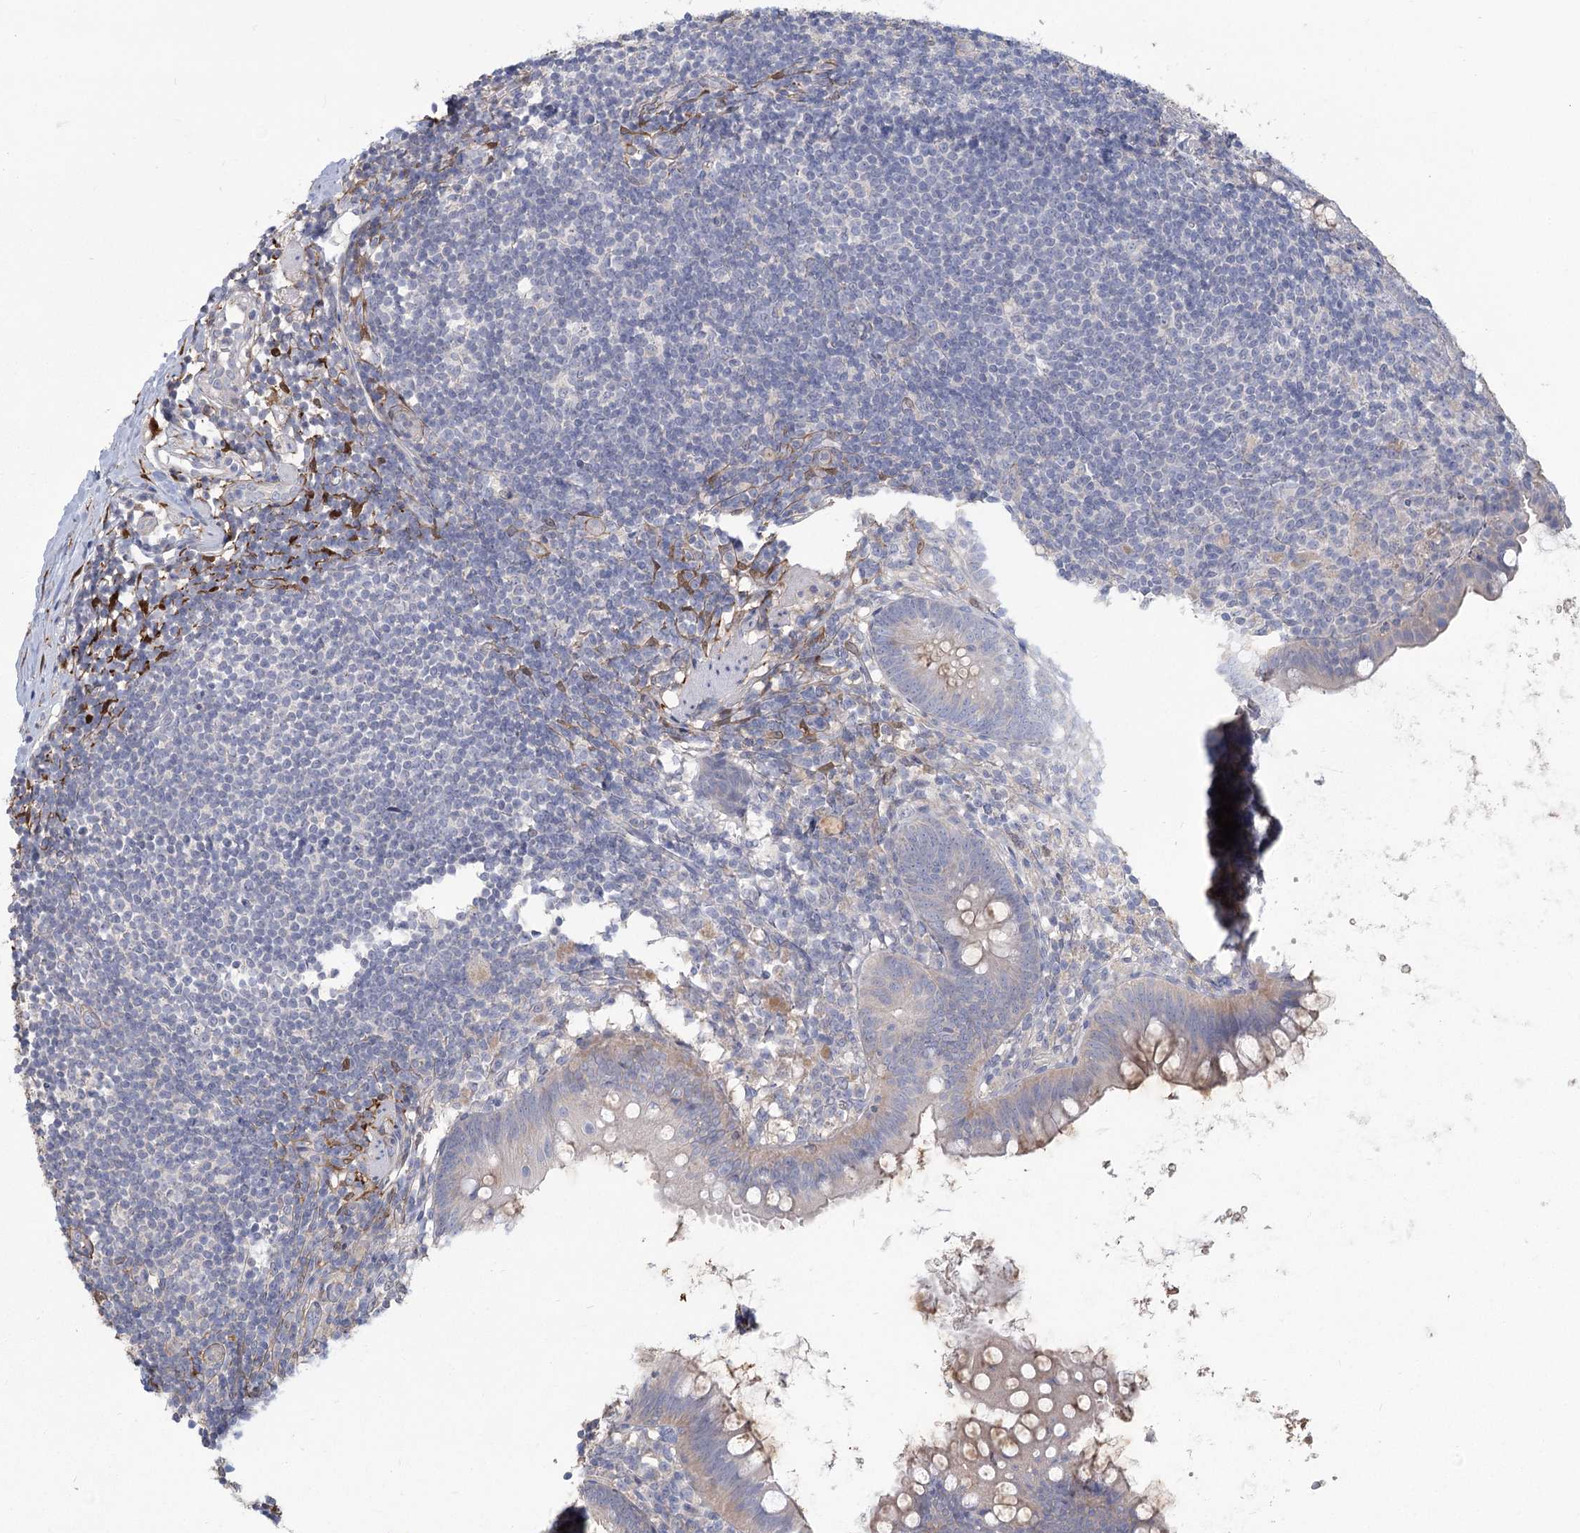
{"staining": {"intensity": "weak", "quantity": ">75%", "location": "cytoplasmic/membranous"}, "tissue": "appendix", "cell_type": "Glandular cells", "image_type": "normal", "snomed": [{"axis": "morphology", "description": "Normal tissue, NOS"}, {"axis": "topography", "description": "Appendix"}], "caption": "Weak cytoplasmic/membranous expression for a protein is seen in approximately >75% of glandular cells of benign appendix using IHC.", "gene": "CNTLN", "patient": {"sex": "female", "age": 62}}